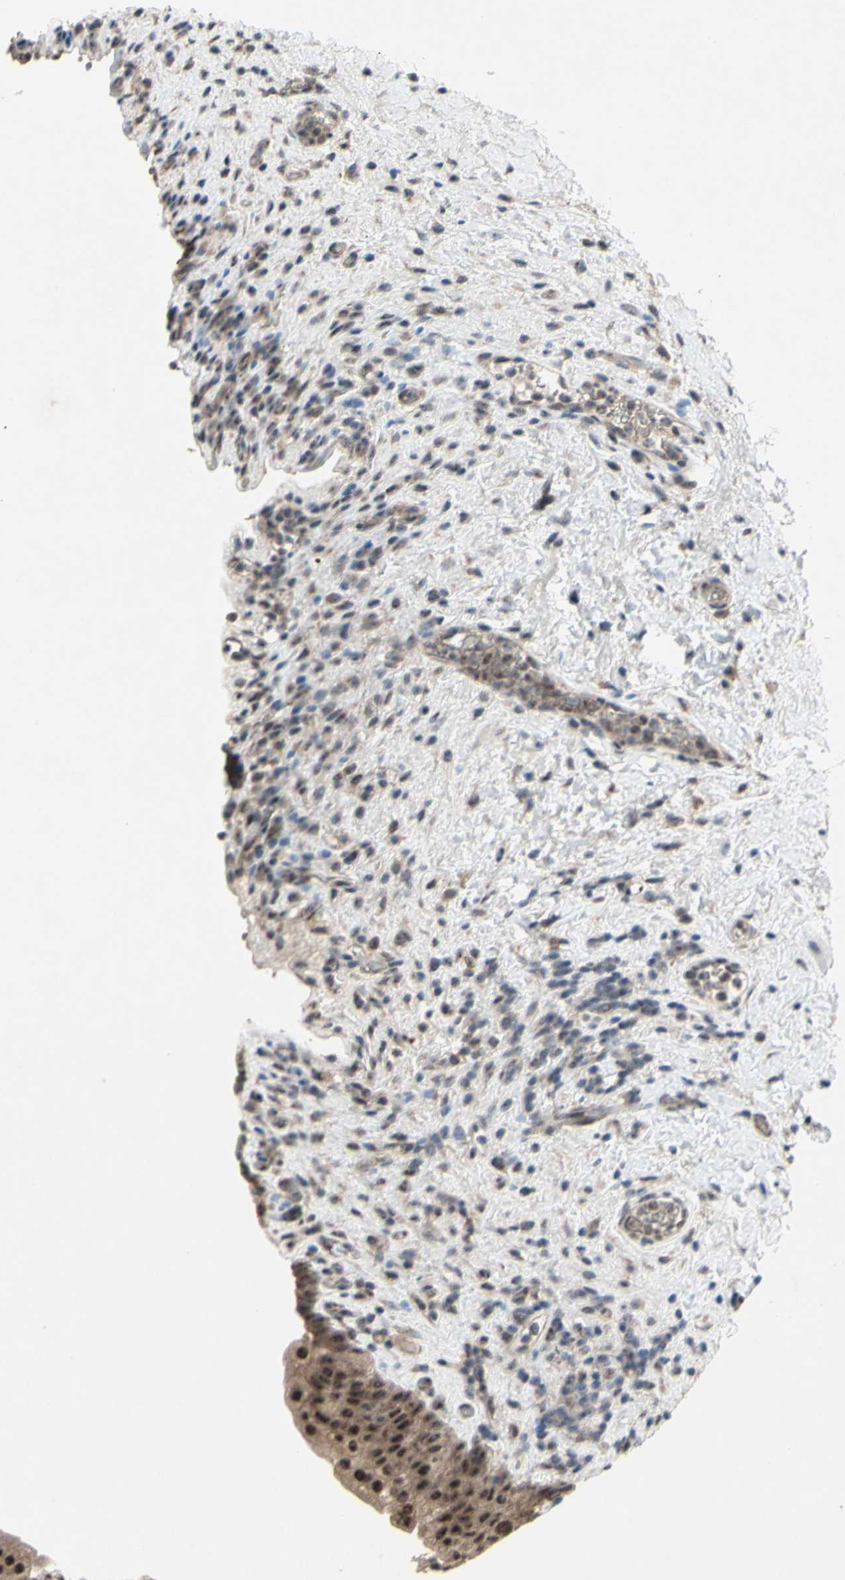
{"staining": {"intensity": "moderate", "quantity": ">75%", "location": "cytoplasmic/membranous,nuclear"}, "tissue": "urinary bladder", "cell_type": "Urothelial cells", "image_type": "normal", "snomed": [{"axis": "morphology", "description": "Normal tissue, NOS"}, {"axis": "topography", "description": "Urinary bladder"}], "caption": "IHC (DAB (3,3'-diaminobenzidine)) staining of normal urinary bladder displays moderate cytoplasmic/membranous,nuclear protein expression in about >75% of urothelial cells.", "gene": "TRDMT1", "patient": {"sex": "female", "age": 64}}